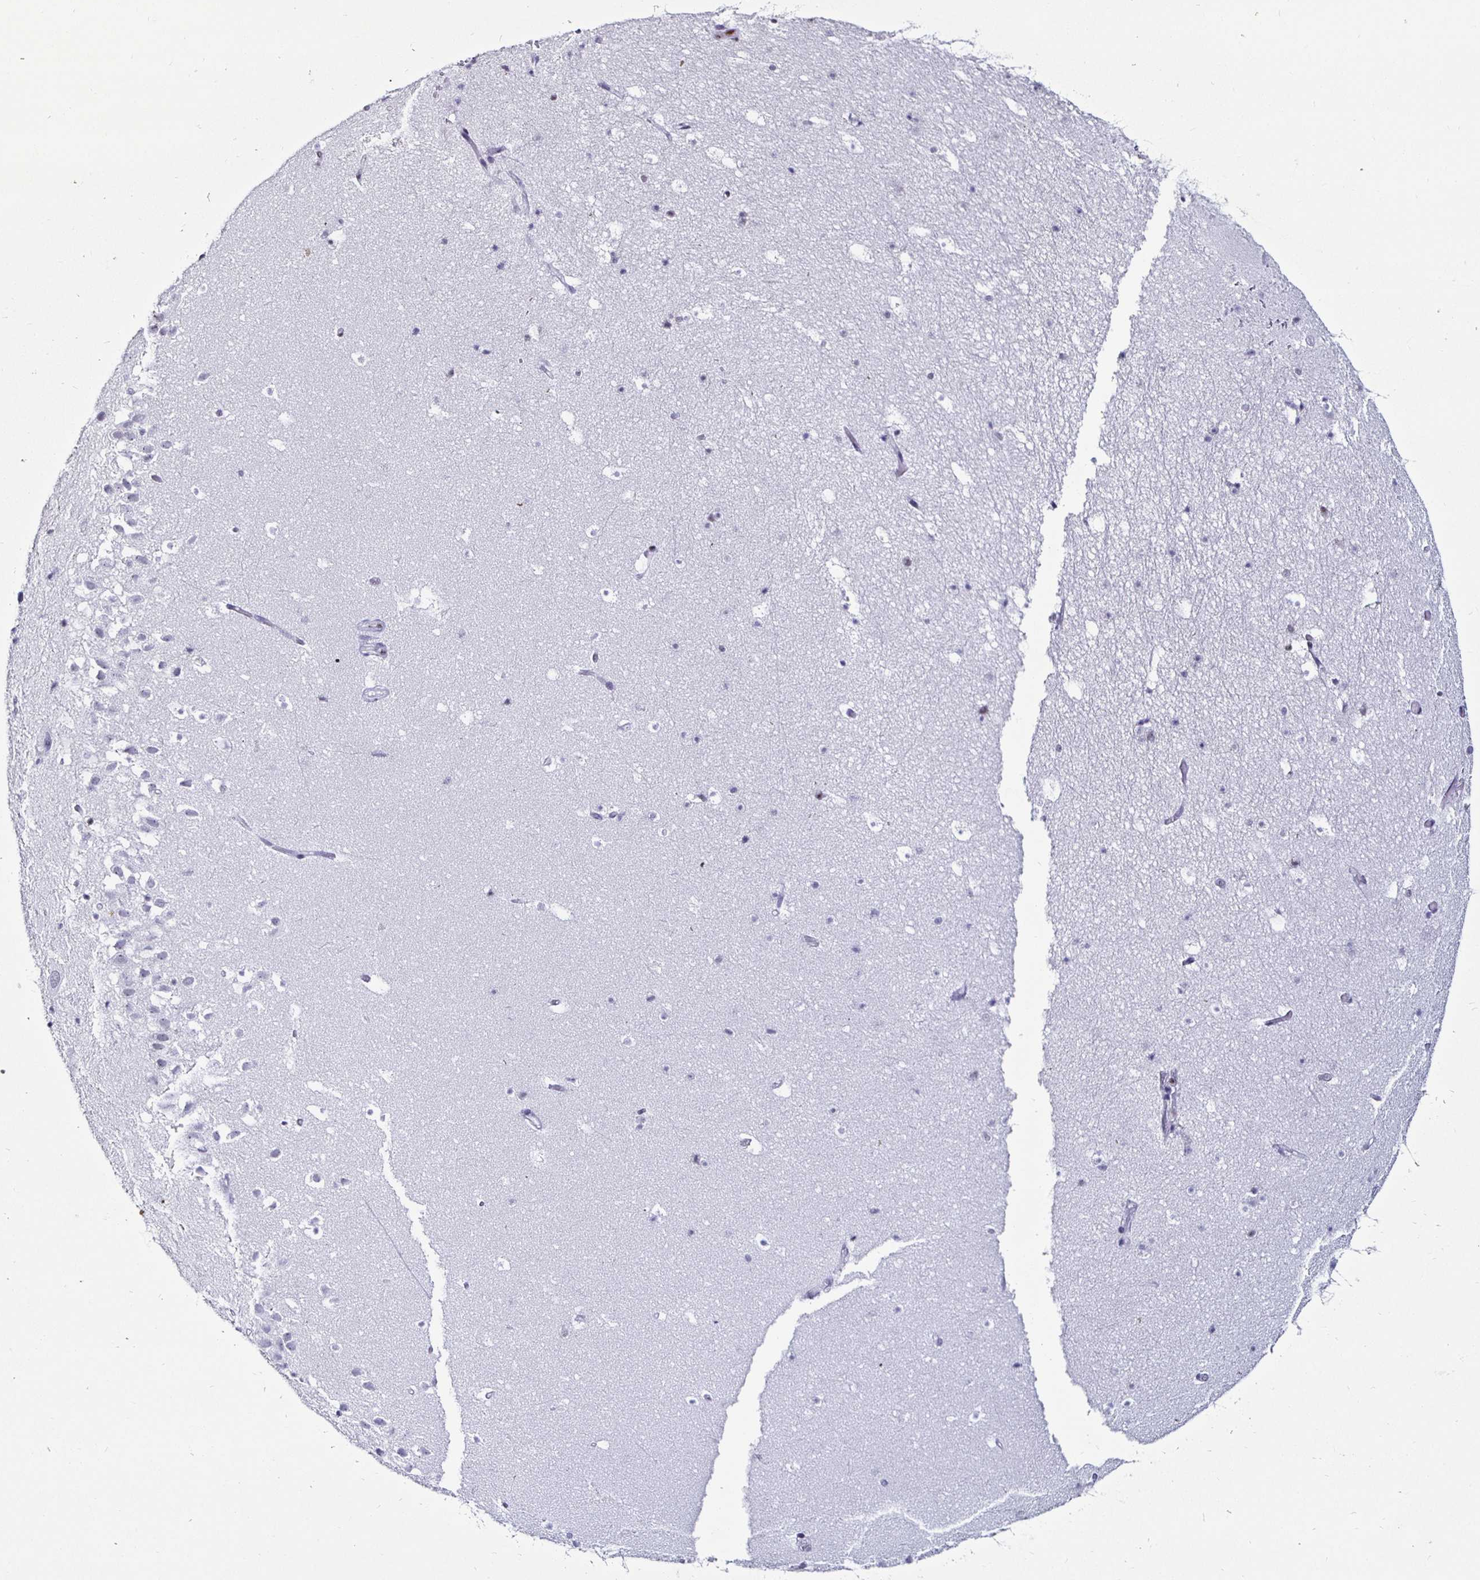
{"staining": {"intensity": "weak", "quantity": "<25%", "location": "nuclear"}, "tissue": "hippocampus", "cell_type": "Glial cells", "image_type": "normal", "snomed": [{"axis": "morphology", "description": "Normal tissue, NOS"}, {"axis": "topography", "description": "Hippocampus"}], "caption": "The photomicrograph displays no significant staining in glial cells of hippocampus.", "gene": "DDX39B", "patient": {"sex": "male", "age": 26}}